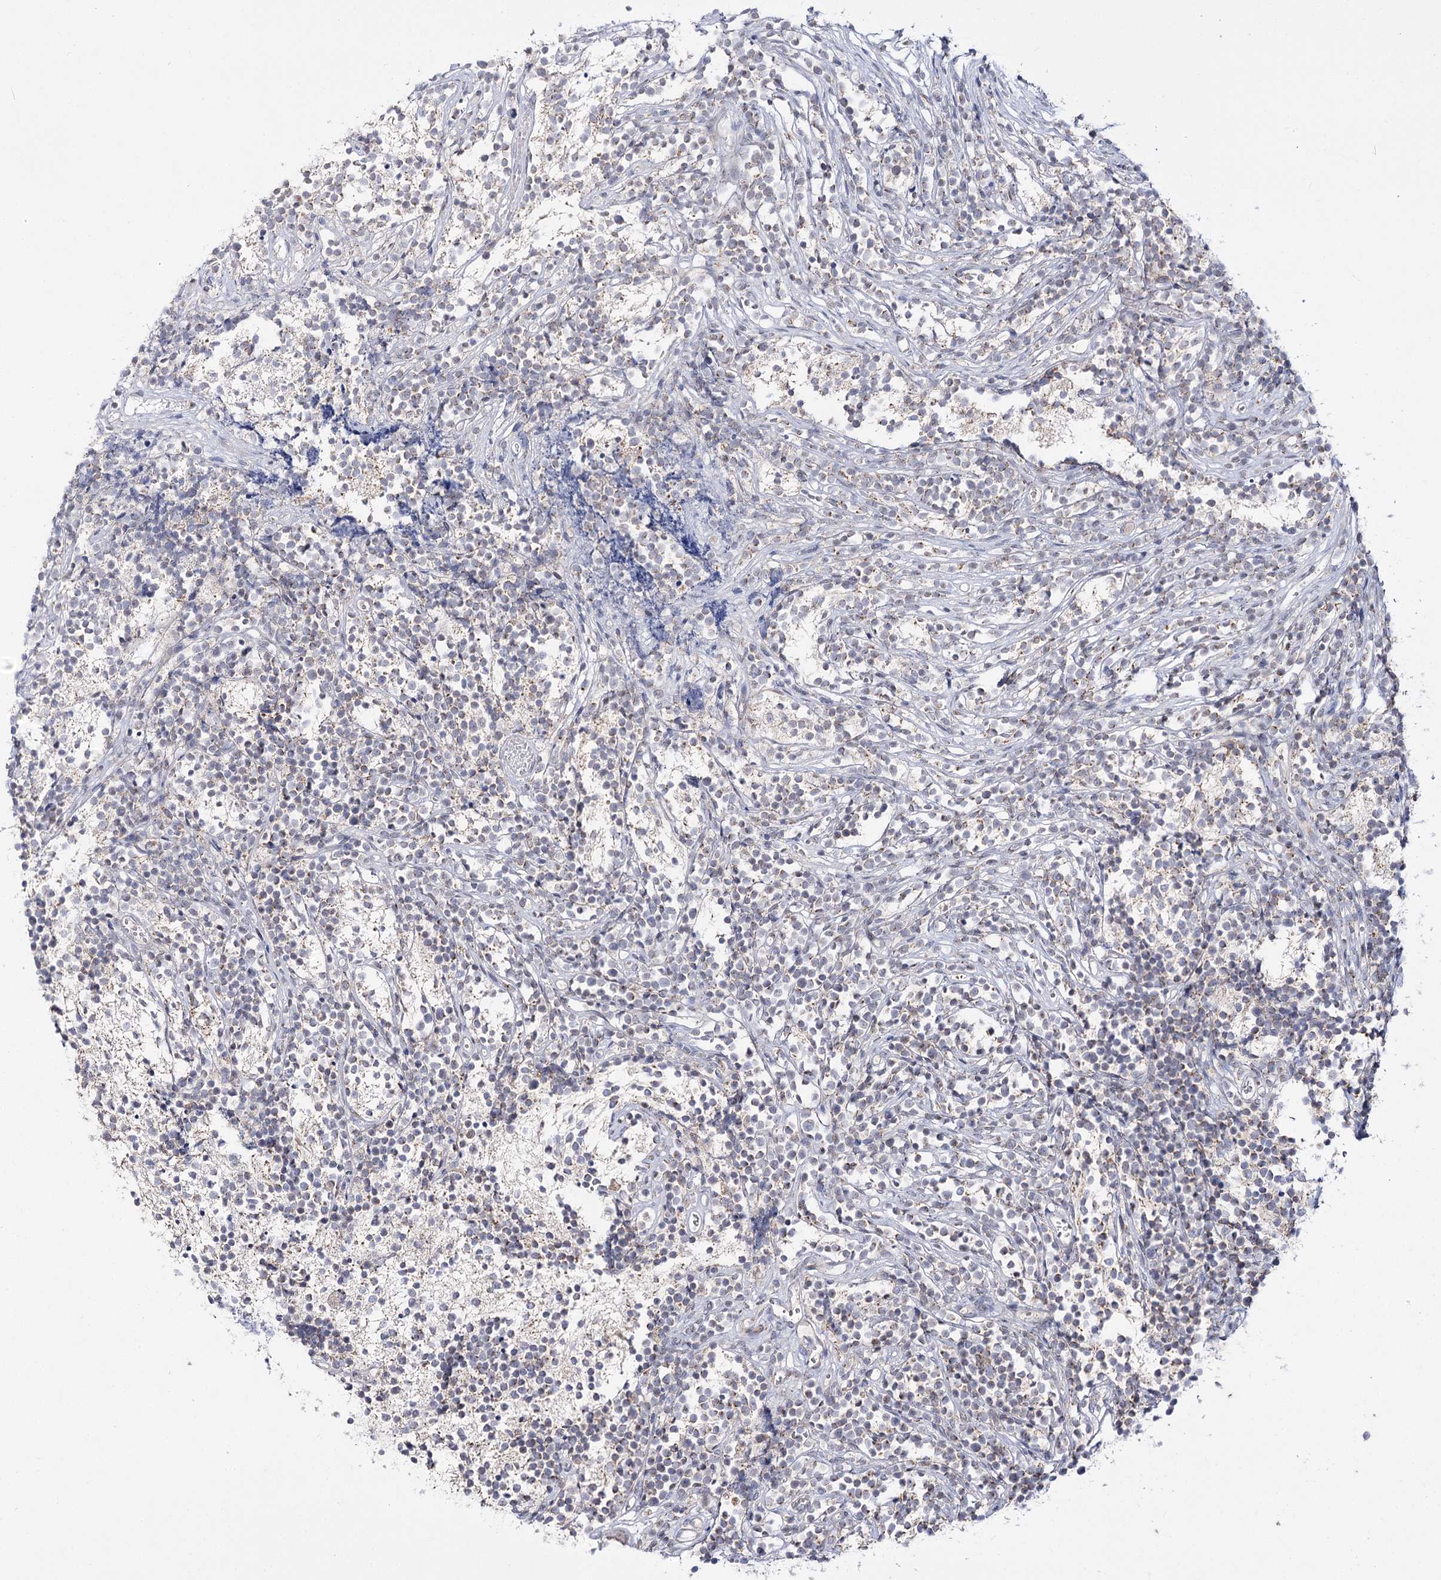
{"staining": {"intensity": "negative", "quantity": "none", "location": "none"}, "tissue": "glioma", "cell_type": "Tumor cells", "image_type": "cancer", "snomed": [{"axis": "morphology", "description": "Glioma, malignant, Low grade"}, {"axis": "topography", "description": "Brain"}], "caption": "Protein analysis of glioma exhibits no significant staining in tumor cells.", "gene": "C11orf80", "patient": {"sex": "female", "age": 1}}